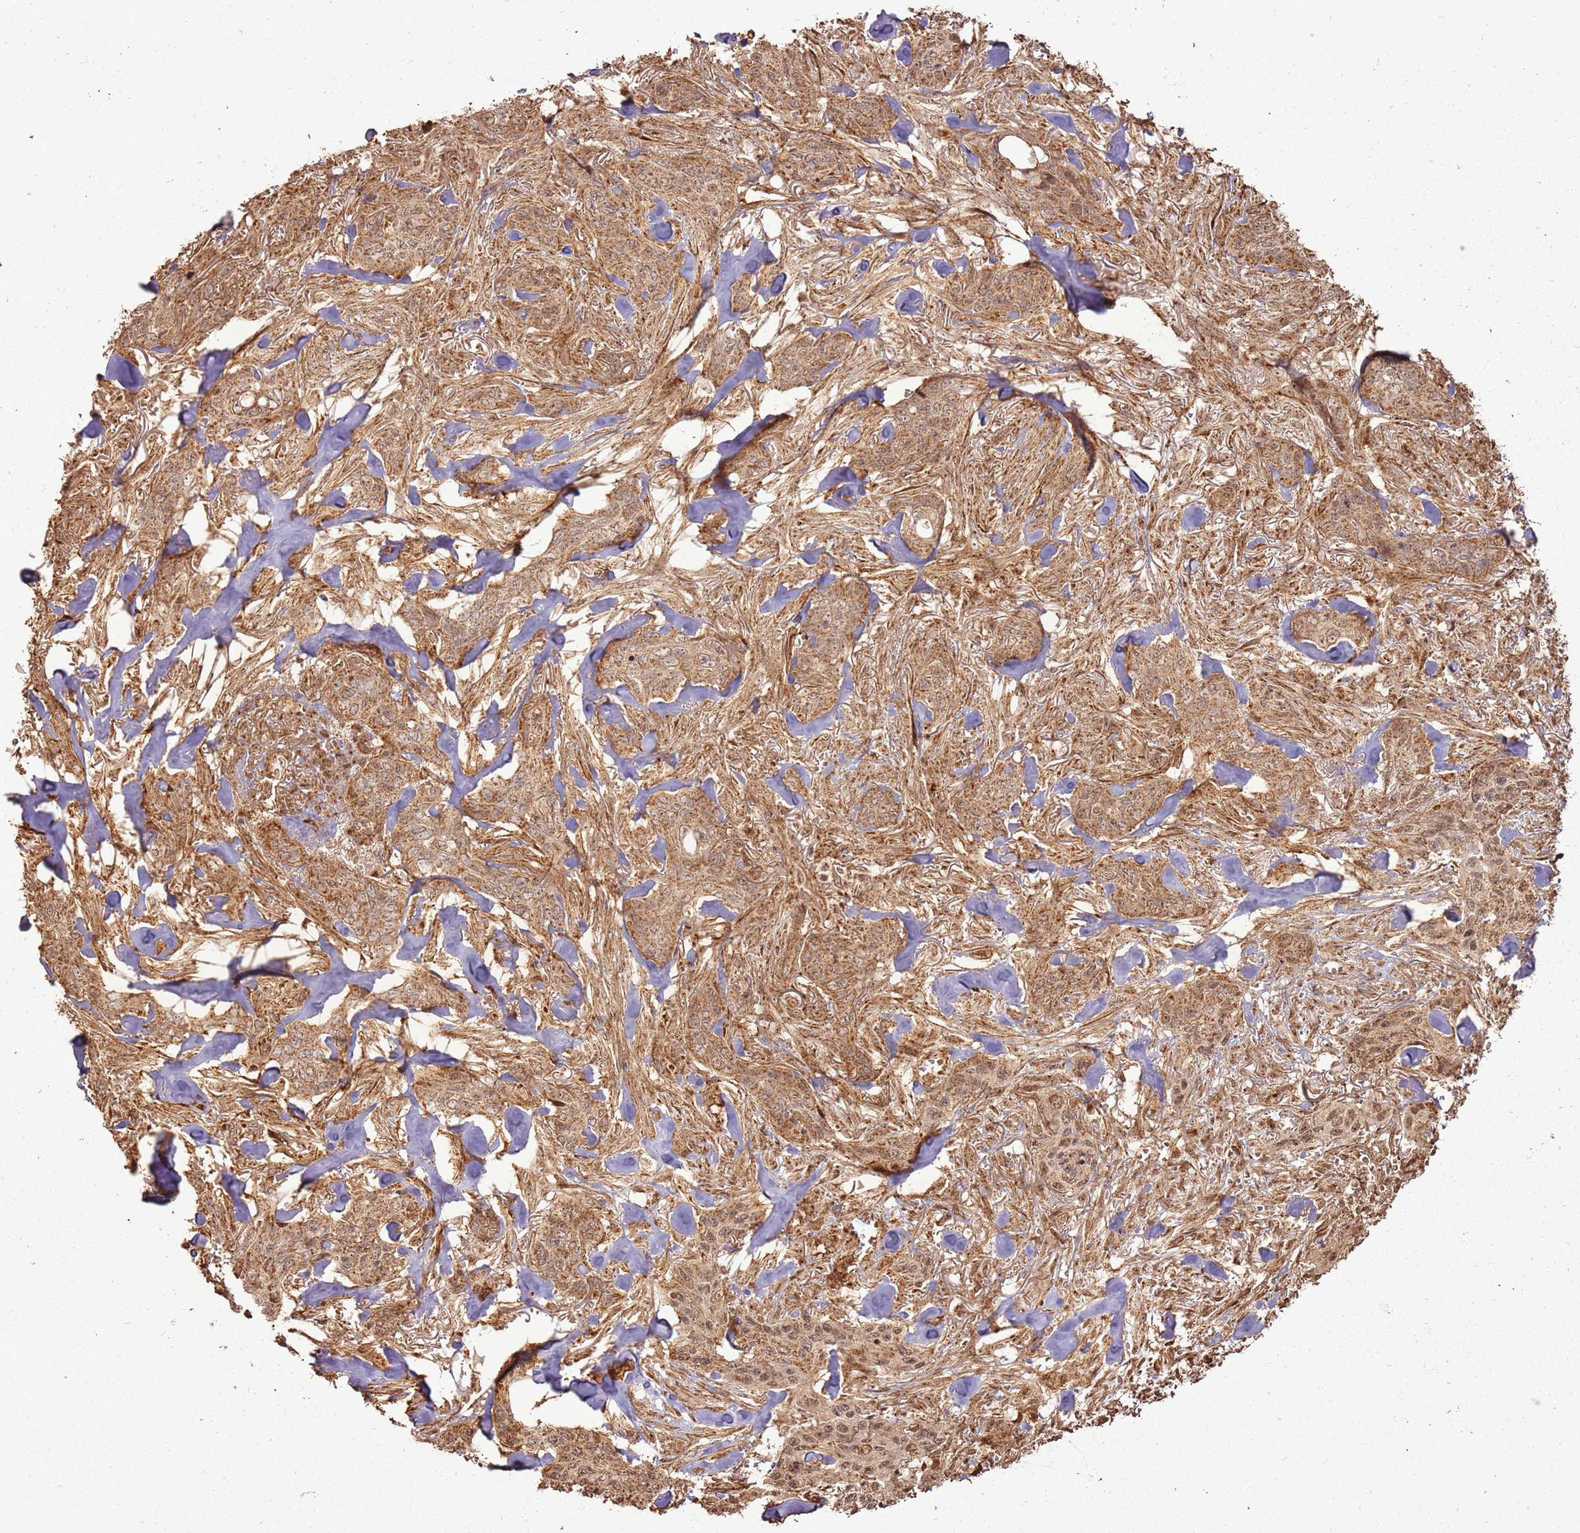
{"staining": {"intensity": "moderate", "quantity": ">75%", "location": "cytoplasmic/membranous,nuclear"}, "tissue": "skin cancer", "cell_type": "Tumor cells", "image_type": "cancer", "snomed": [{"axis": "morphology", "description": "Basal cell carcinoma"}, {"axis": "topography", "description": "Skin"}], "caption": "Moderate cytoplasmic/membranous and nuclear expression is present in about >75% of tumor cells in skin basal cell carcinoma.", "gene": "MRPS6", "patient": {"sex": "male", "age": 86}}